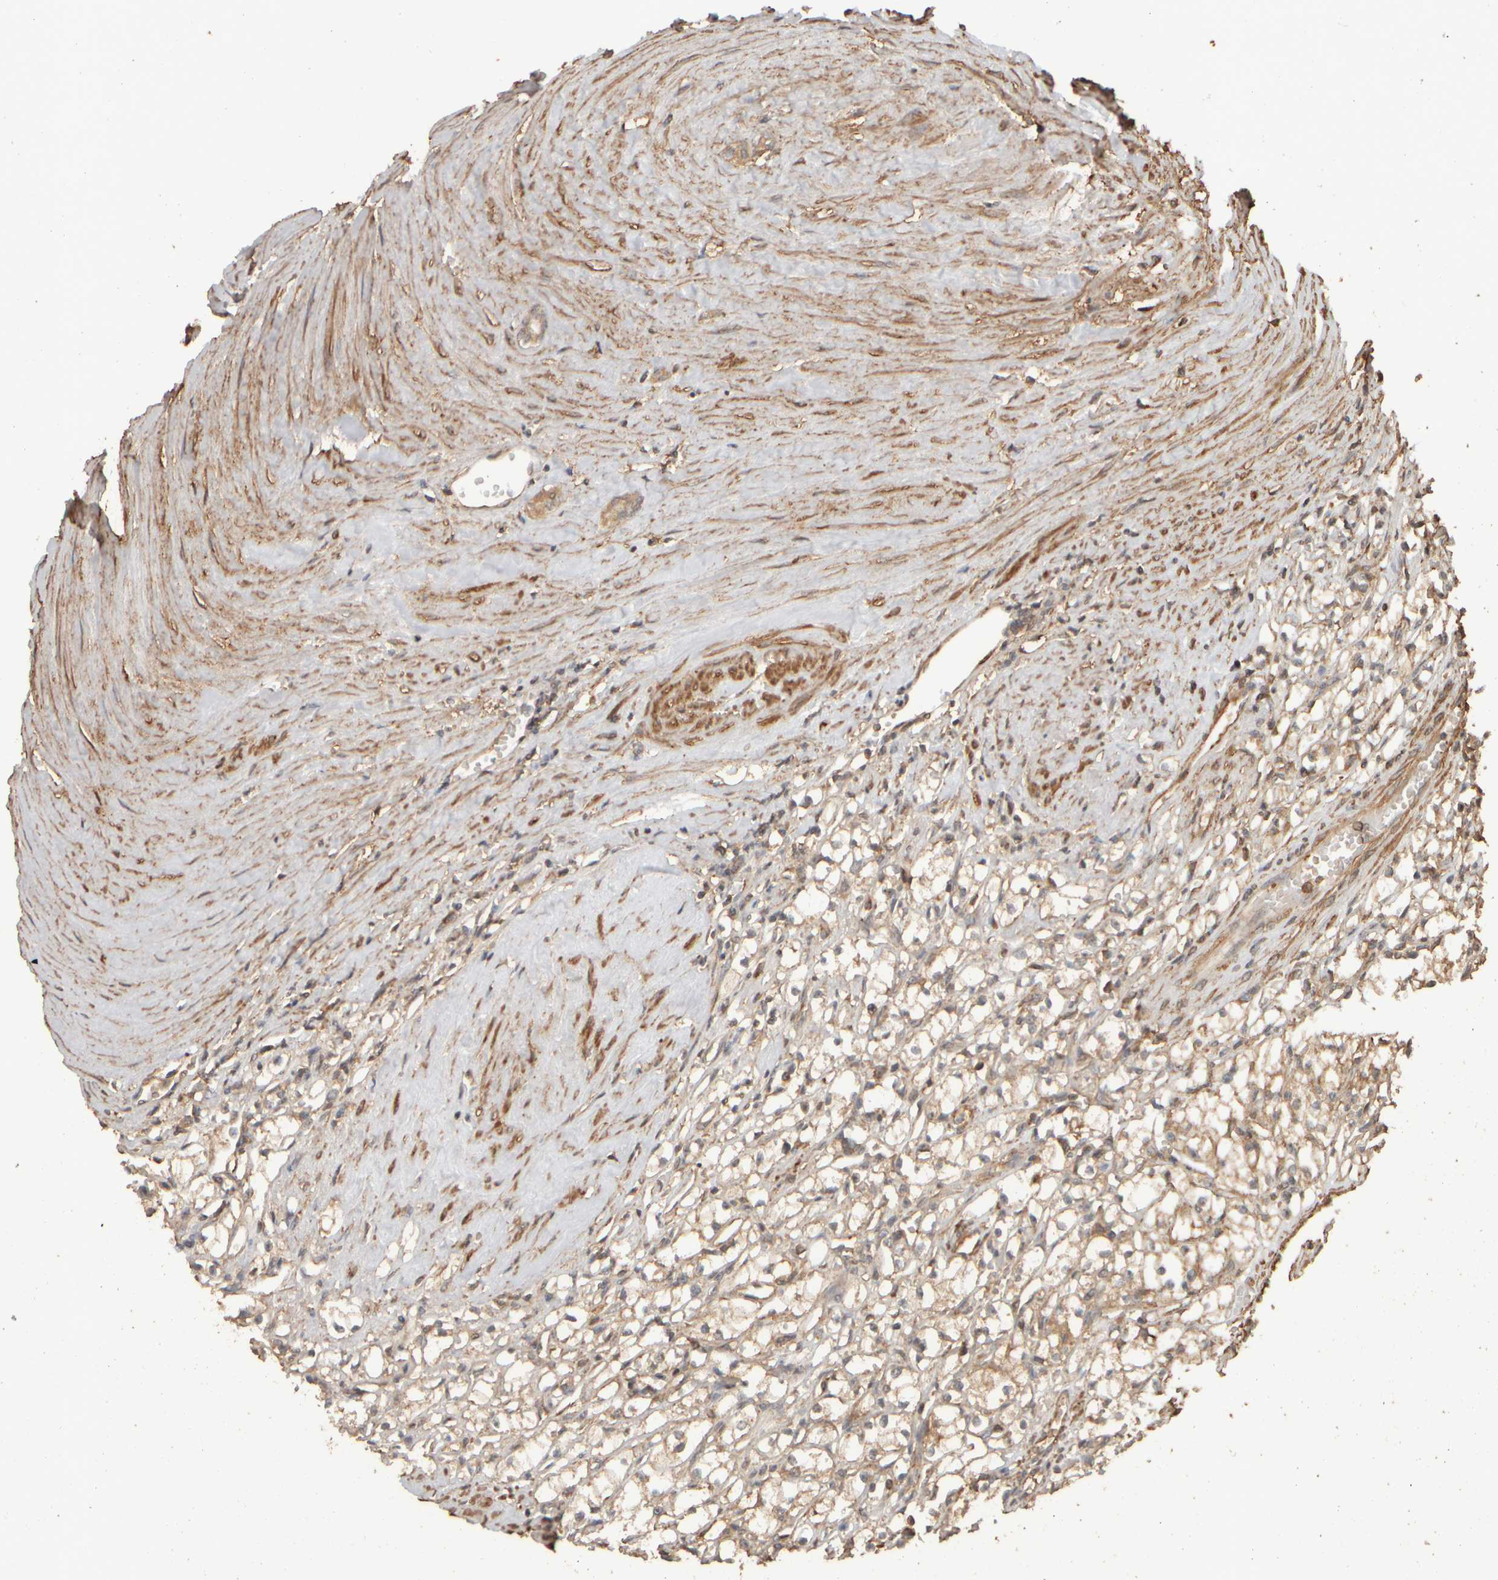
{"staining": {"intensity": "weak", "quantity": ">75%", "location": "cytoplasmic/membranous"}, "tissue": "renal cancer", "cell_type": "Tumor cells", "image_type": "cancer", "snomed": [{"axis": "morphology", "description": "Adenocarcinoma, NOS"}, {"axis": "topography", "description": "Kidney"}], "caption": "Adenocarcinoma (renal) stained for a protein demonstrates weak cytoplasmic/membranous positivity in tumor cells.", "gene": "SPHK1", "patient": {"sex": "male", "age": 56}}